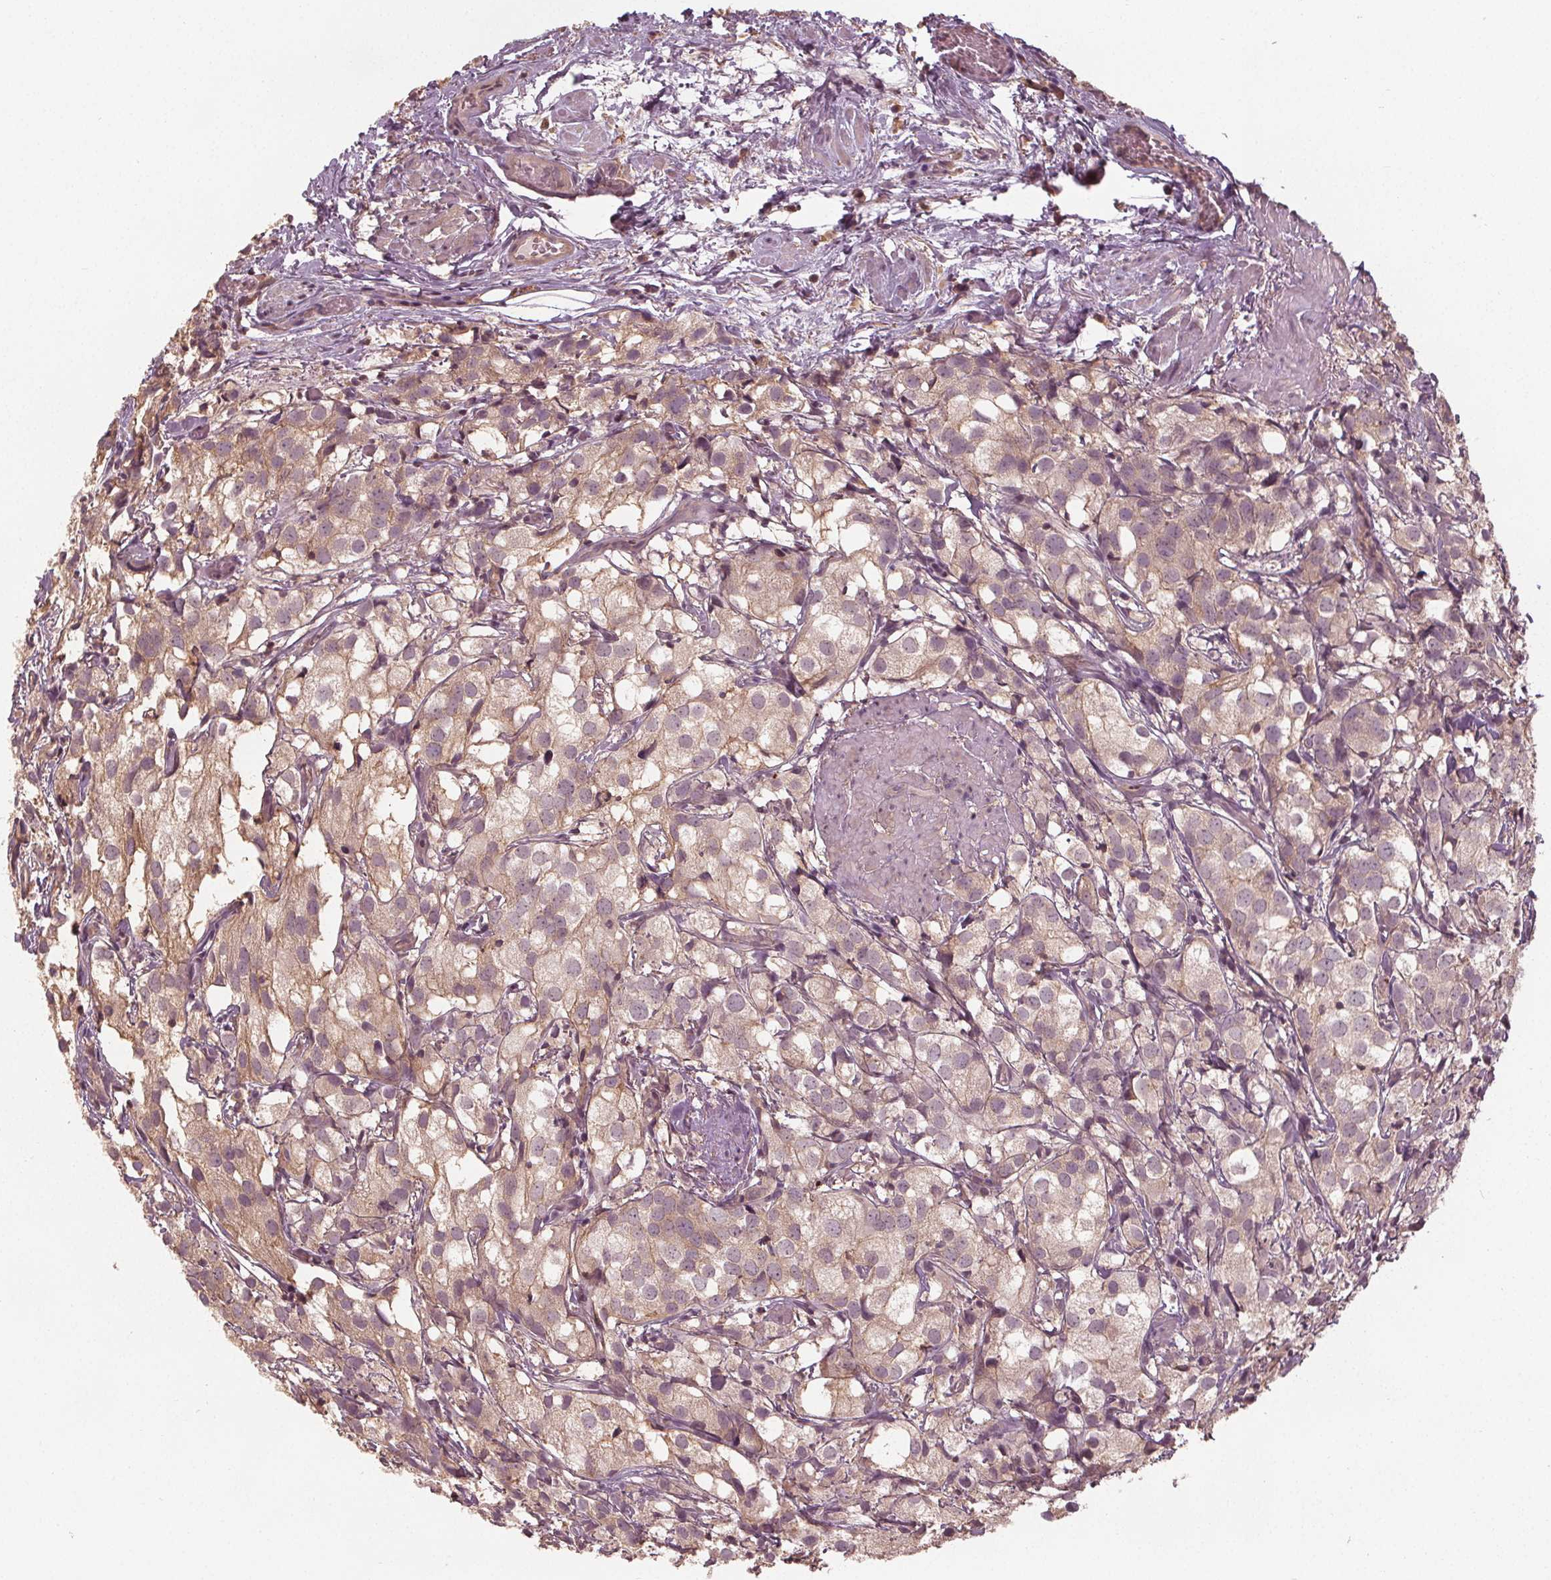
{"staining": {"intensity": "weak", "quantity": ">75%", "location": "cytoplasmic/membranous"}, "tissue": "prostate cancer", "cell_type": "Tumor cells", "image_type": "cancer", "snomed": [{"axis": "morphology", "description": "Adenocarcinoma, High grade"}, {"axis": "topography", "description": "Prostate"}], "caption": "Prostate cancer was stained to show a protein in brown. There is low levels of weak cytoplasmic/membranous staining in approximately >75% of tumor cells.", "gene": "GNB2", "patient": {"sex": "male", "age": 86}}